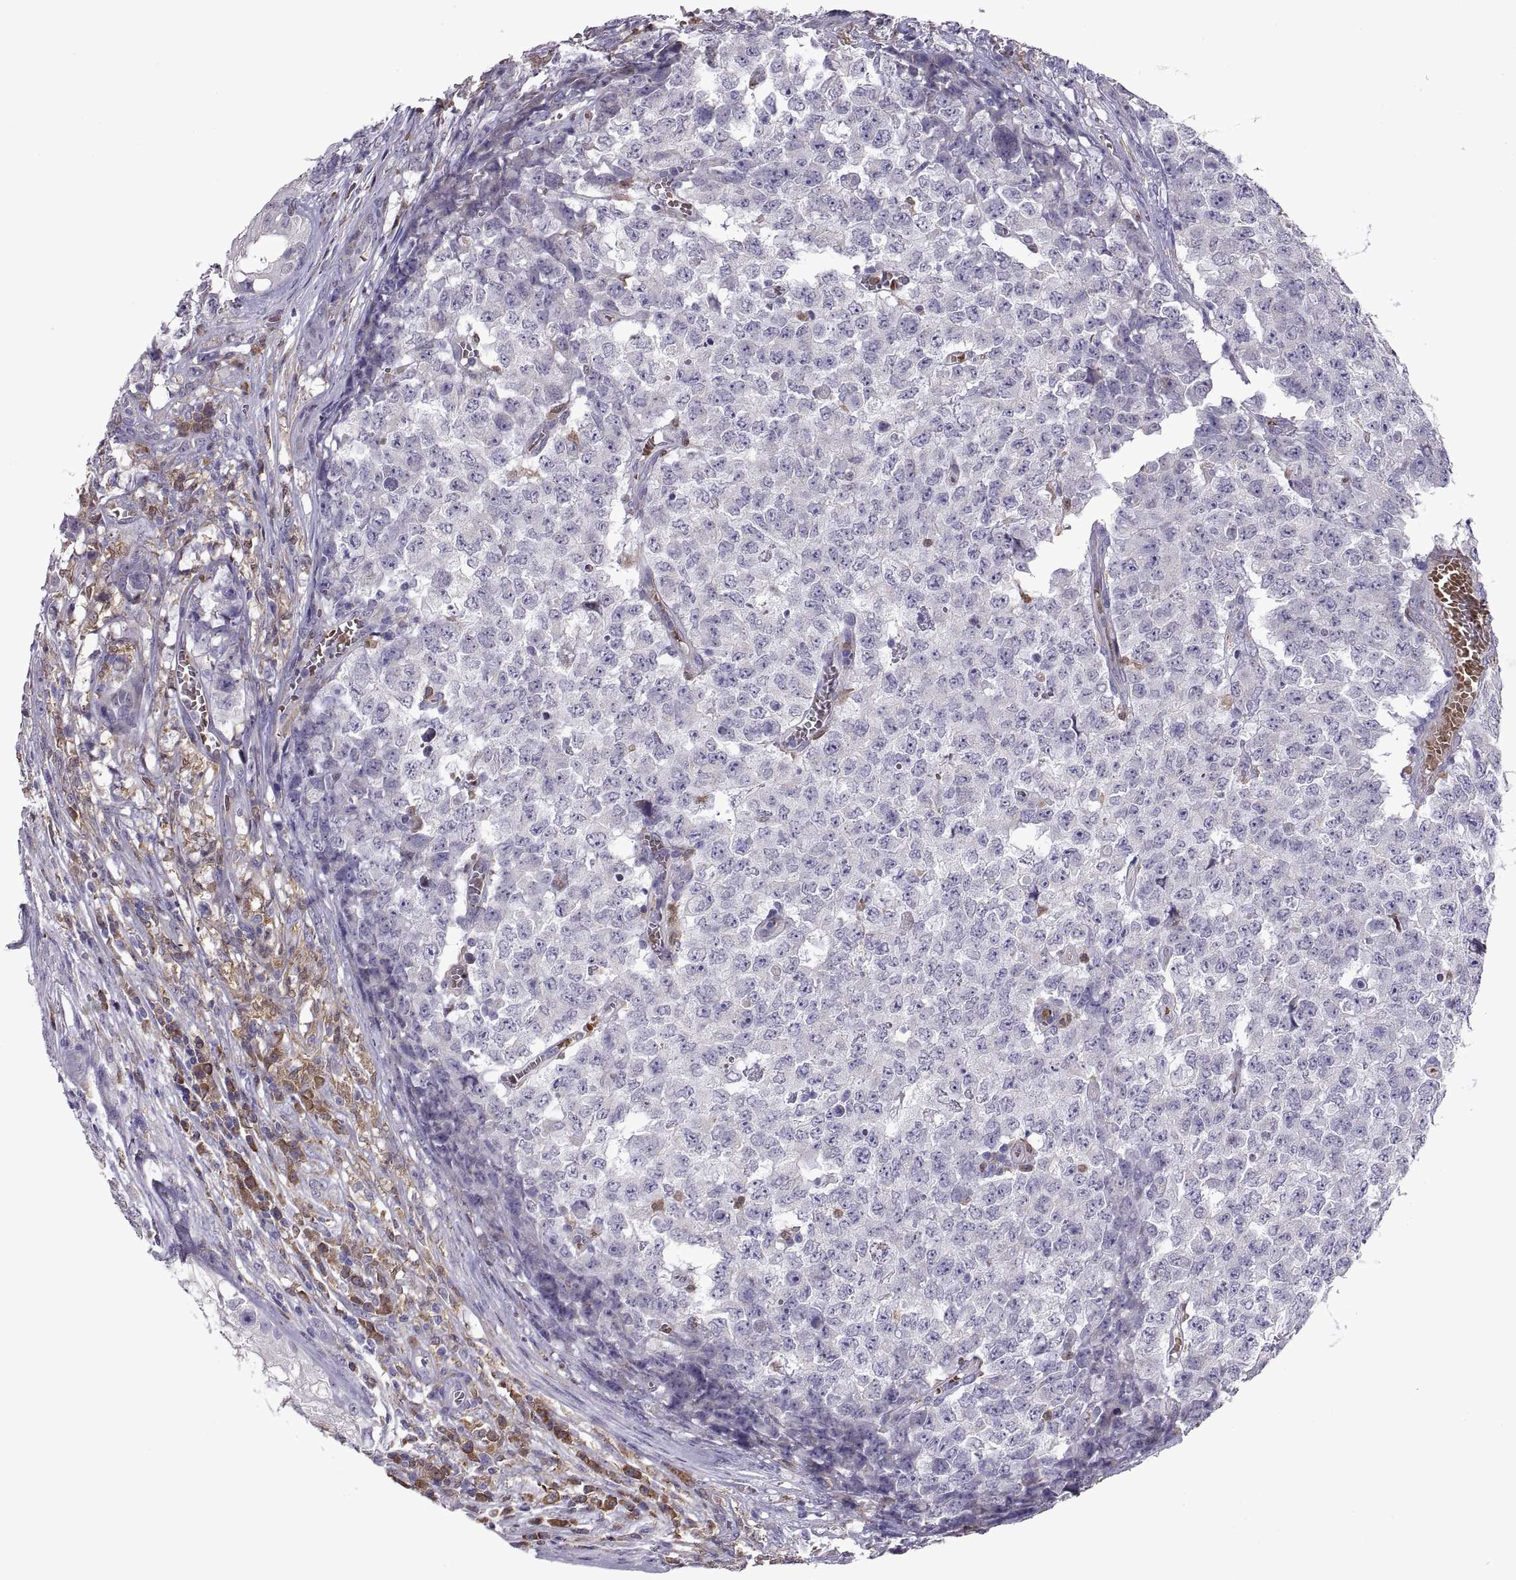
{"staining": {"intensity": "negative", "quantity": "none", "location": "none"}, "tissue": "testis cancer", "cell_type": "Tumor cells", "image_type": "cancer", "snomed": [{"axis": "morphology", "description": "Carcinoma, Embryonal, NOS"}, {"axis": "topography", "description": "Testis"}], "caption": "The photomicrograph reveals no significant expression in tumor cells of testis cancer (embryonal carcinoma). (IHC, brightfield microscopy, high magnification).", "gene": "DOK3", "patient": {"sex": "male", "age": 23}}